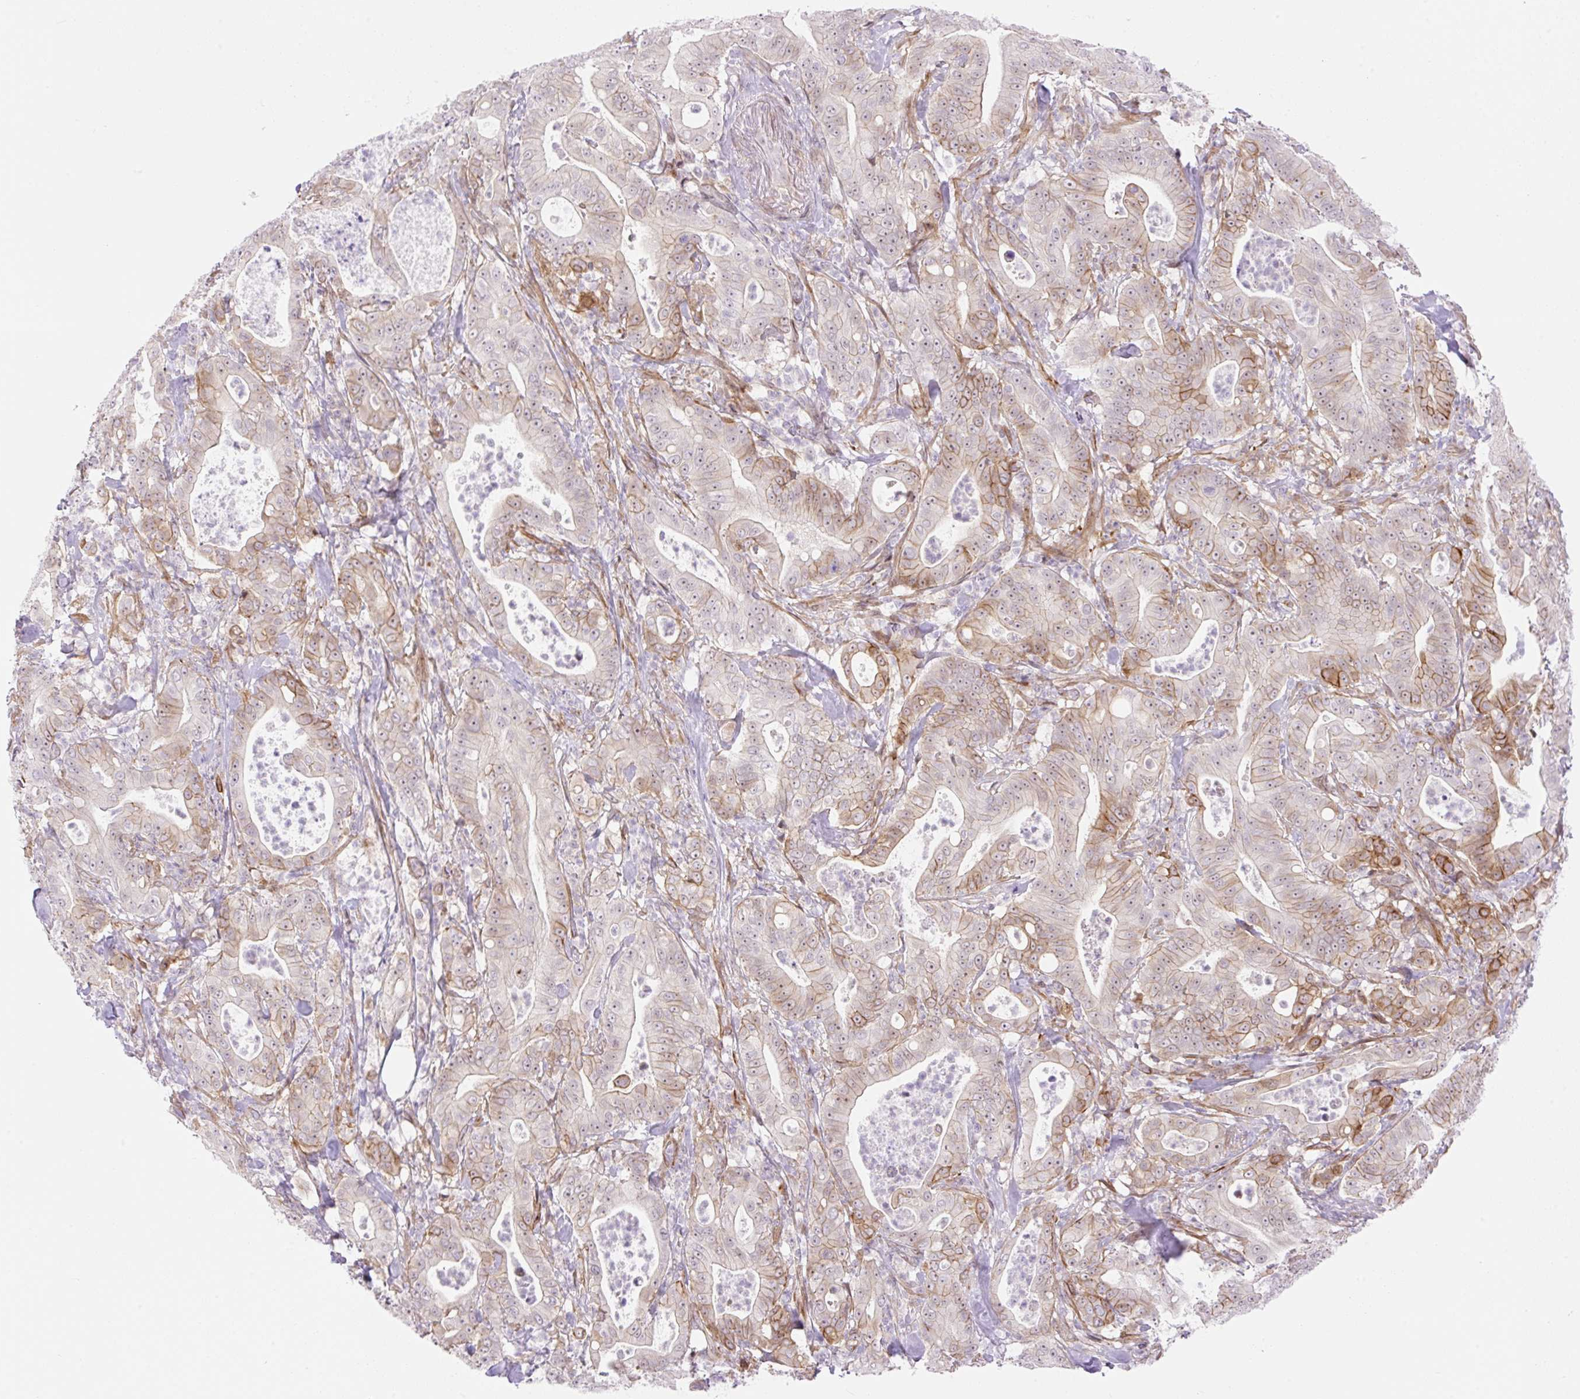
{"staining": {"intensity": "moderate", "quantity": "<25%", "location": "cytoplasmic/membranous,nuclear"}, "tissue": "pancreatic cancer", "cell_type": "Tumor cells", "image_type": "cancer", "snomed": [{"axis": "morphology", "description": "Adenocarcinoma, NOS"}, {"axis": "topography", "description": "Pancreas"}], "caption": "Pancreatic cancer (adenocarcinoma) stained with immunohistochemistry displays moderate cytoplasmic/membranous and nuclear expression in approximately <25% of tumor cells.", "gene": "ZFP41", "patient": {"sex": "male", "age": 71}}